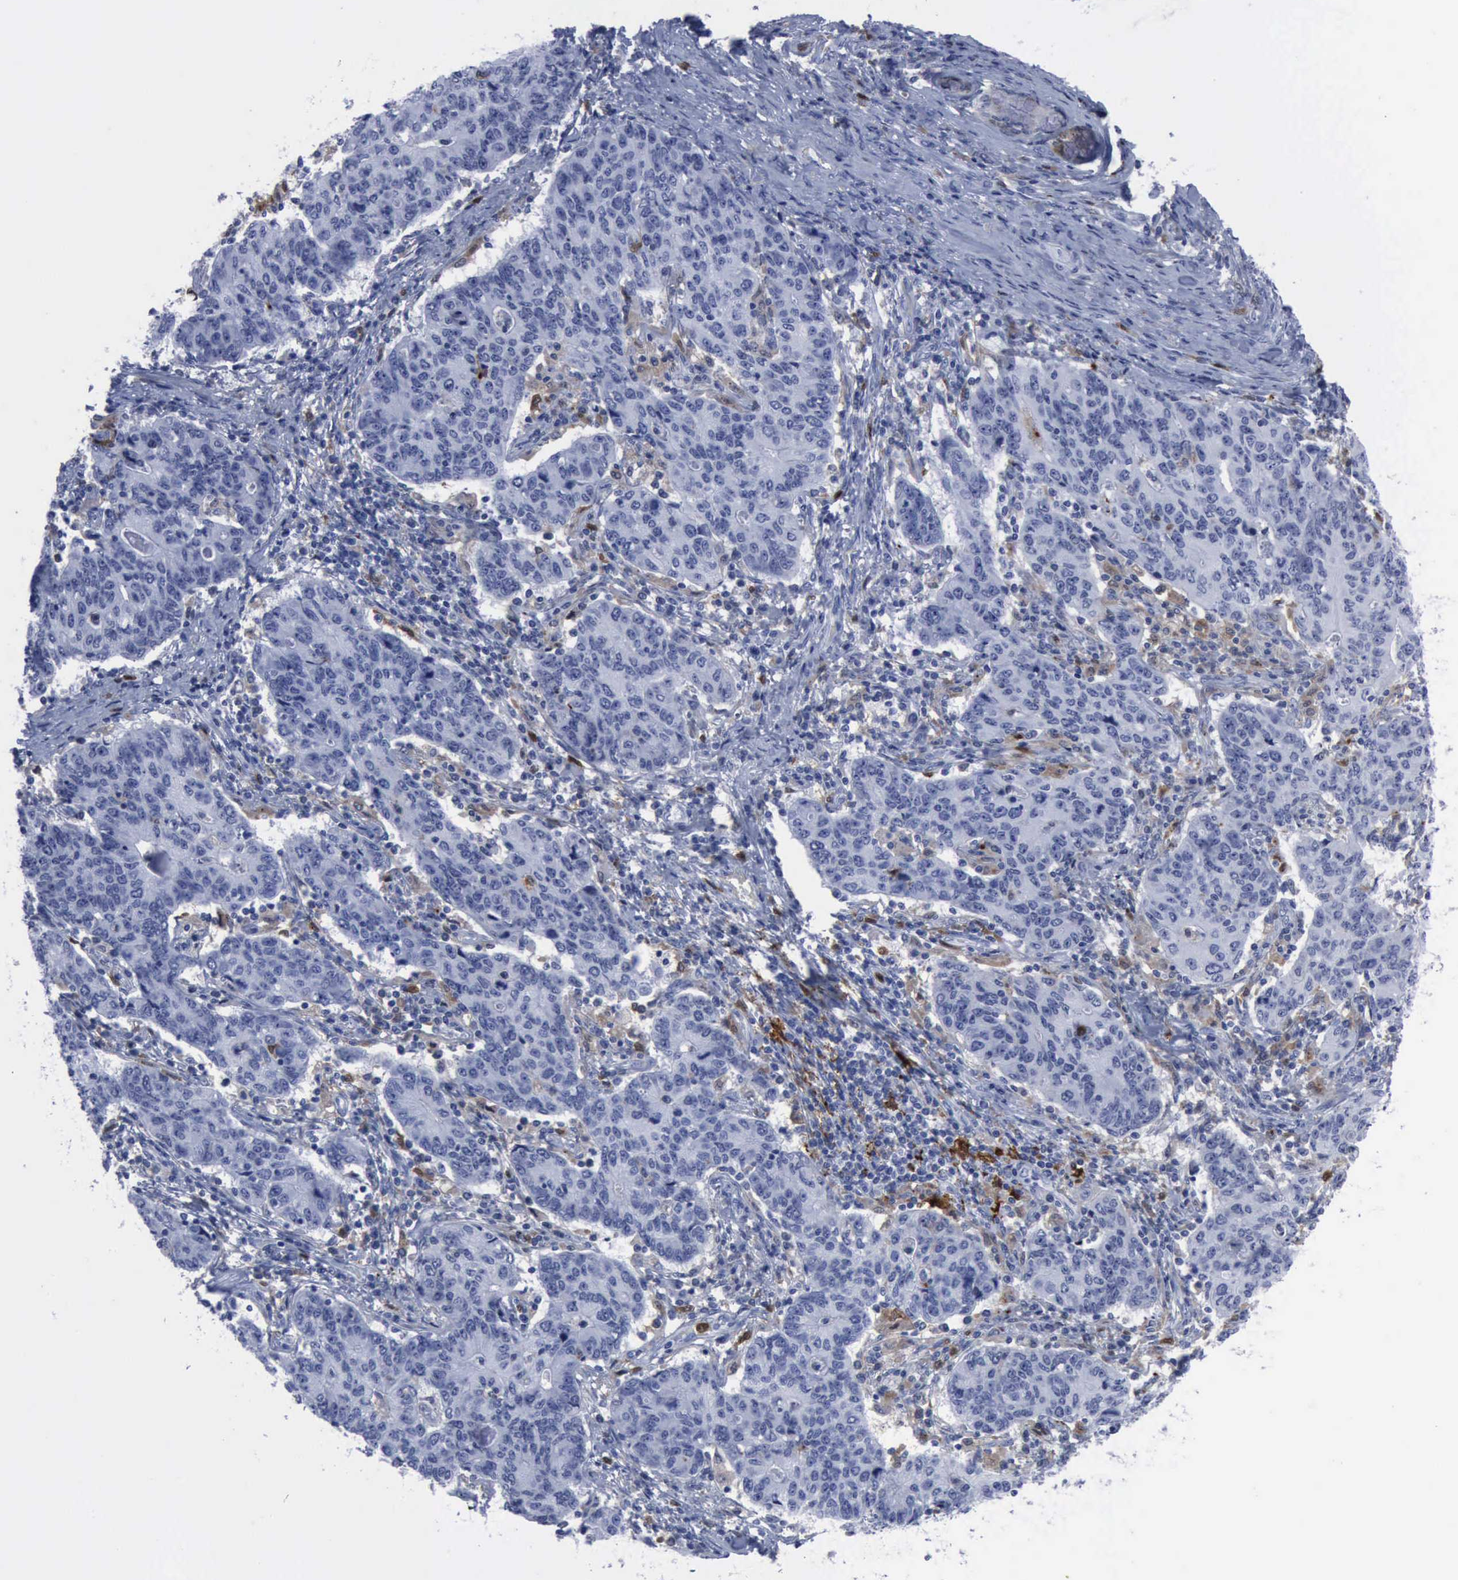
{"staining": {"intensity": "negative", "quantity": "none", "location": "none"}, "tissue": "stomach cancer", "cell_type": "Tumor cells", "image_type": "cancer", "snomed": [{"axis": "morphology", "description": "Adenocarcinoma, NOS"}, {"axis": "topography", "description": "Esophagus"}, {"axis": "topography", "description": "Stomach"}], "caption": "A photomicrograph of stomach cancer stained for a protein reveals no brown staining in tumor cells.", "gene": "CSTA", "patient": {"sex": "male", "age": 74}}